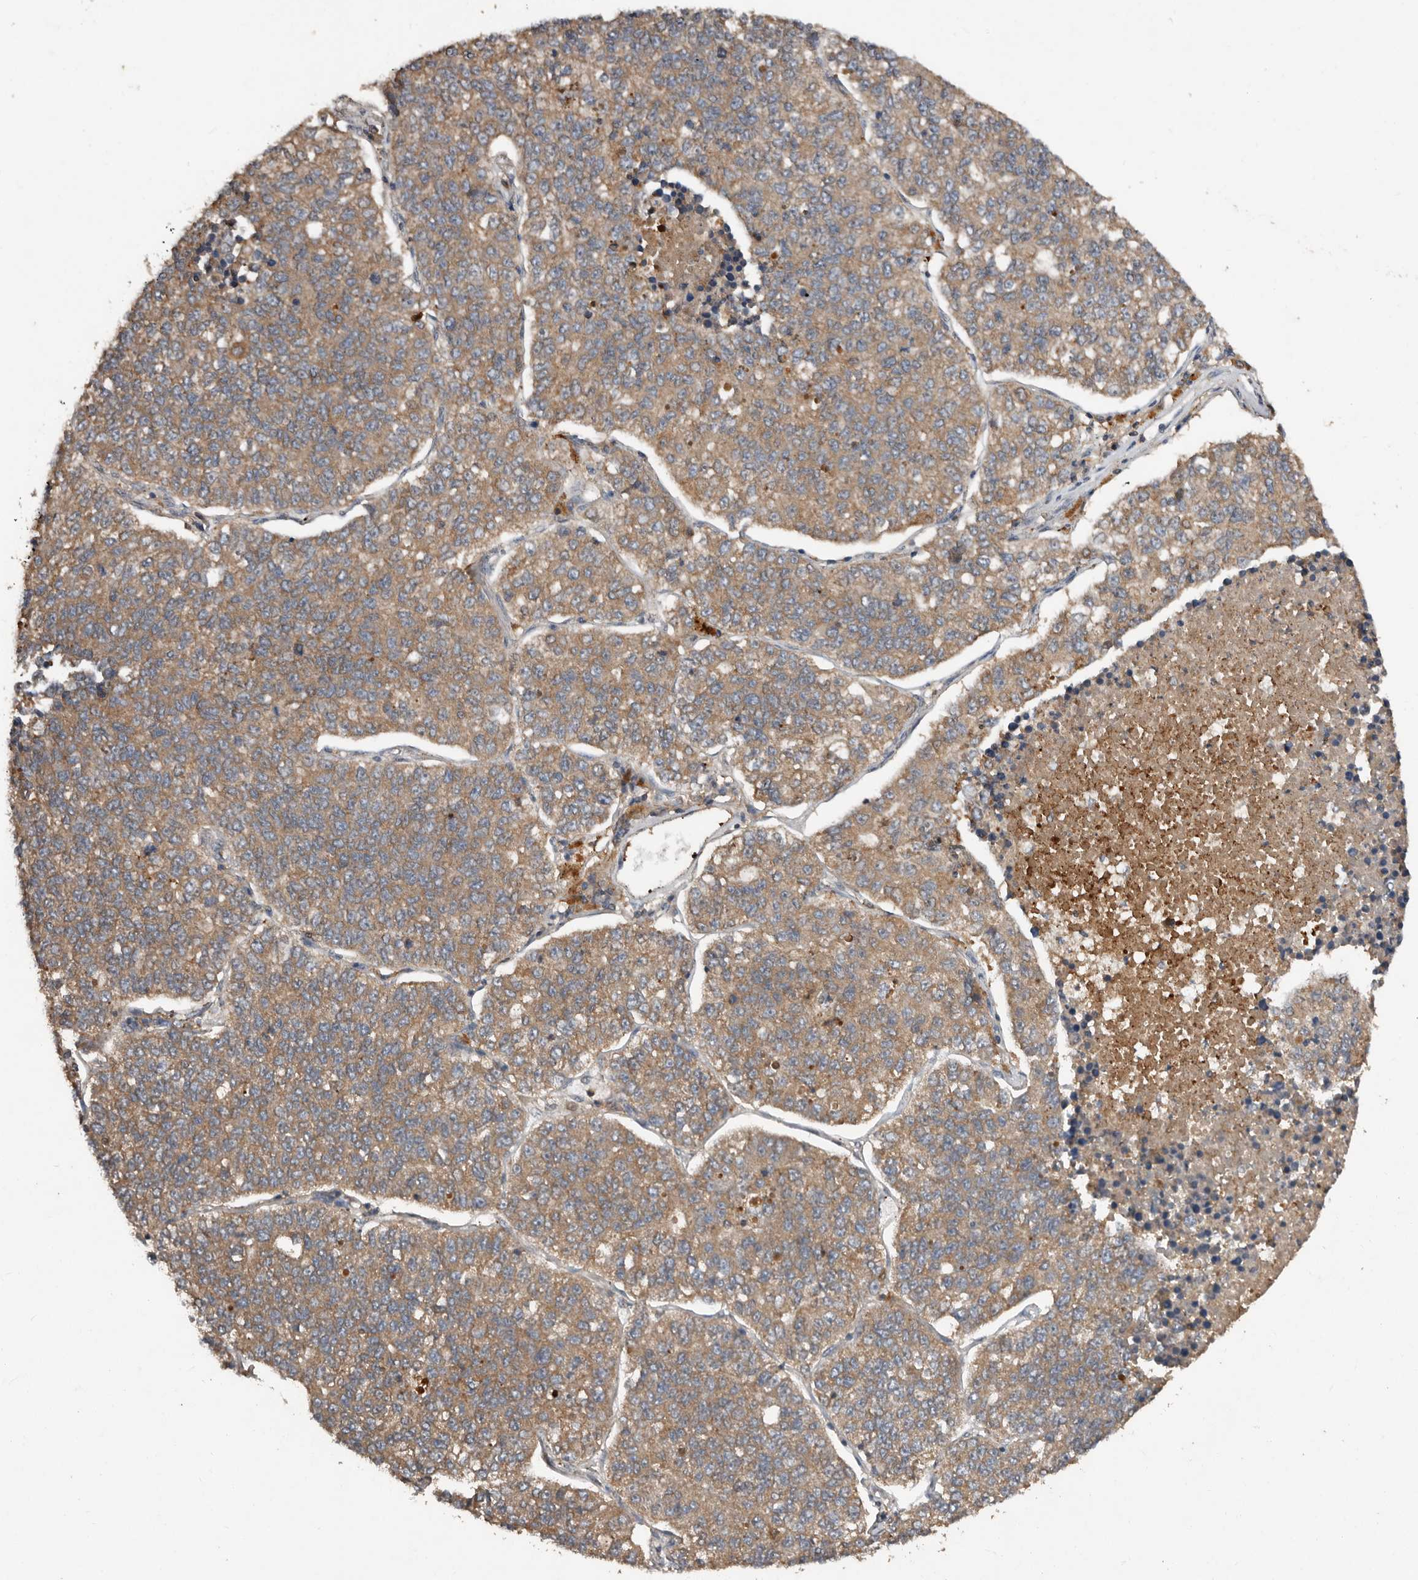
{"staining": {"intensity": "moderate", "quantity": ">75%", "location": "cytoplasmic/membranous"}, "tissue": "lung cancer", "cell_type": "Tumor cells", "image_type": "cancer", "snomed": [{"axis": "morphology", "description": "Adenocarcinoma, NOS"}, {"axis": "topography", "description": "Lung"}], "caption": "The micrograph demonstrates a brown stain indicating the presence of a protein in the cytoplasmic/membranous of tumor cells in lung adenocarcinoma.", "gene": "EDEM1", "patient": {"sex": "male", "age": 49}}